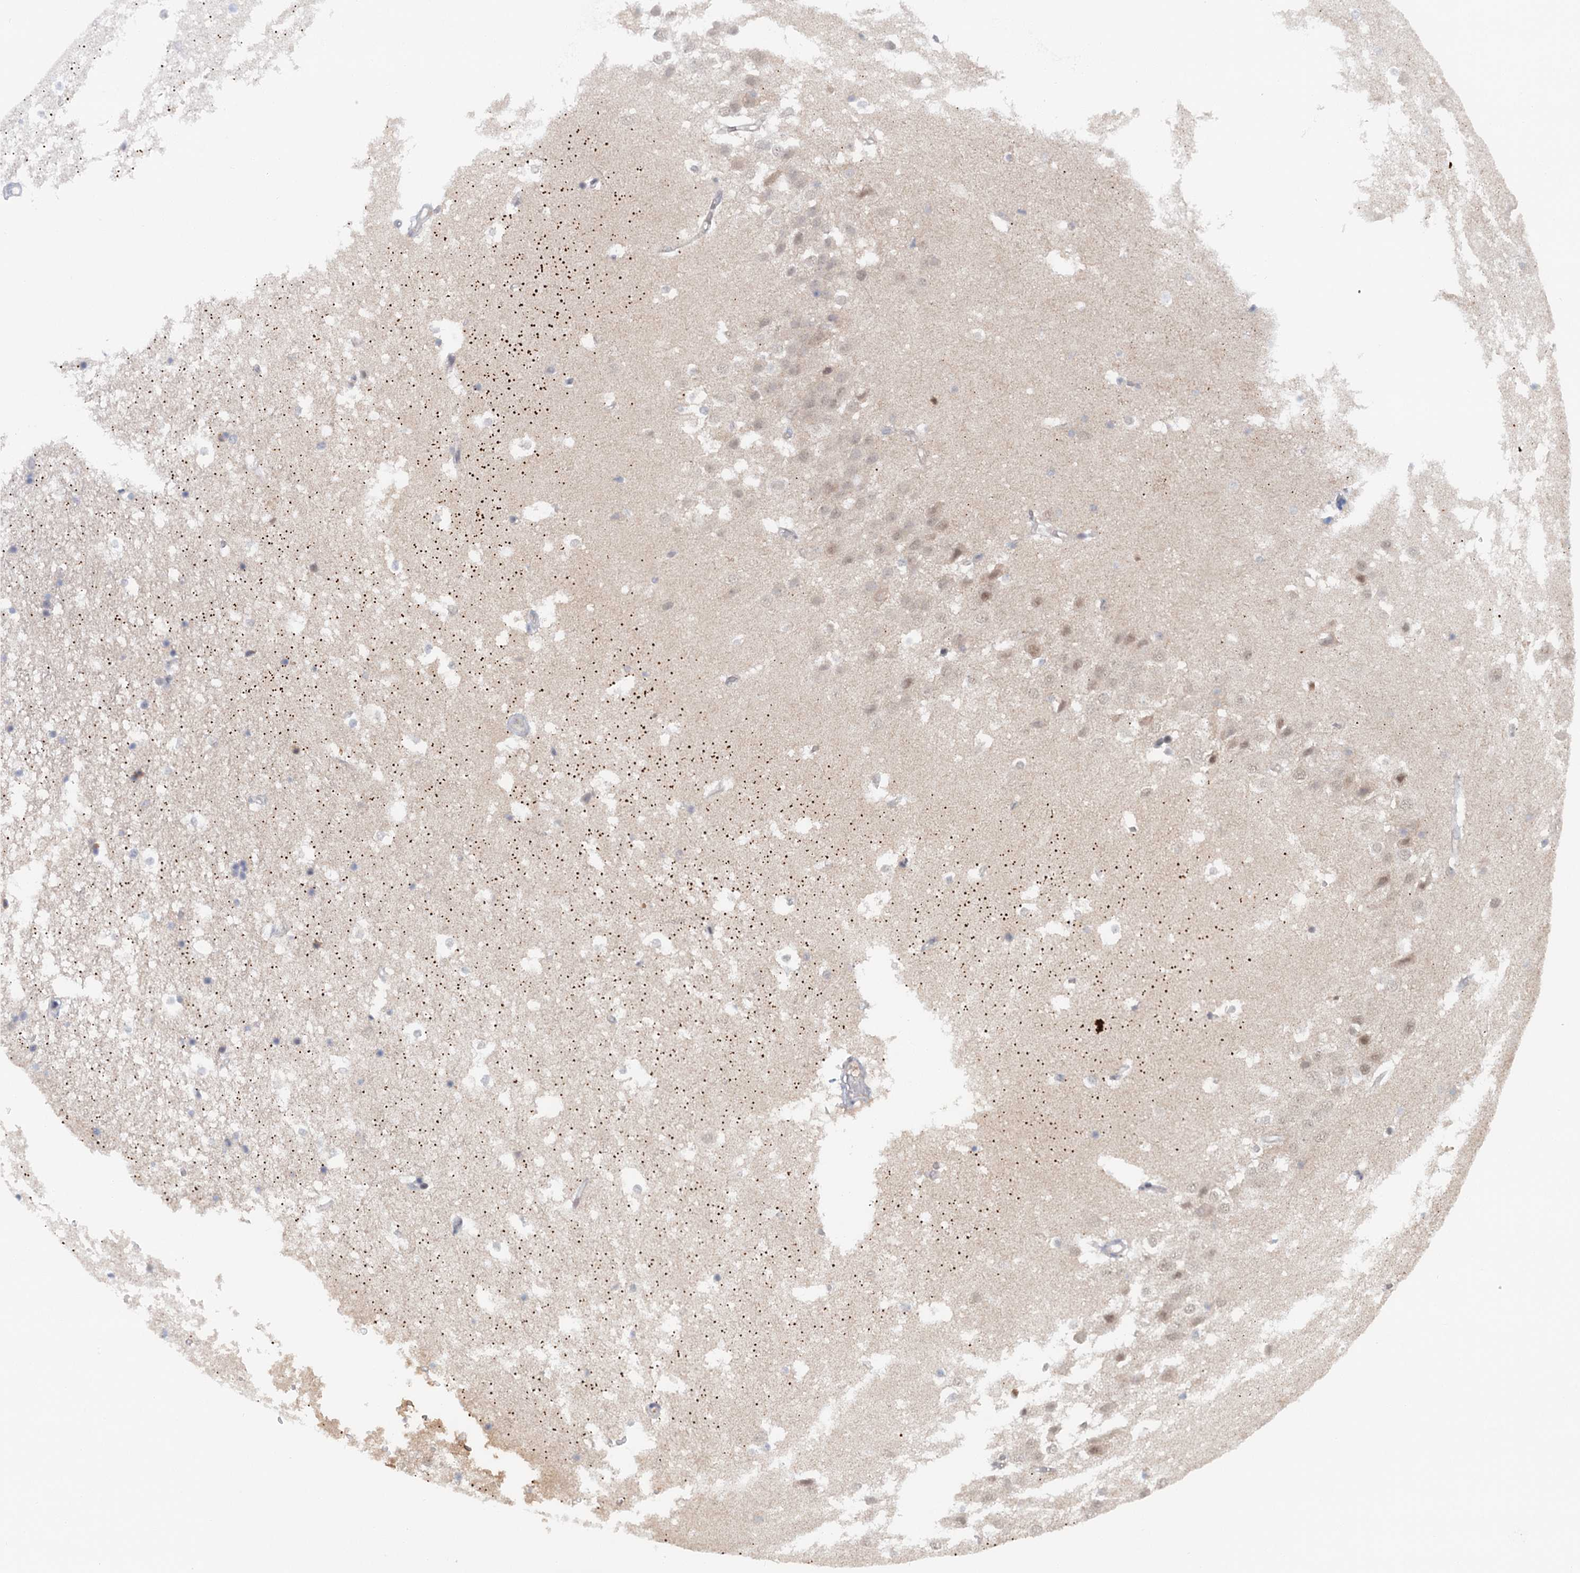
{"staining": {"intensity": "negative", "quantity": "none", "location": "none"}, "tissue": "hippocampus", "cell_type": "Glial cells", "image_type": "normal", "snomed": [{"axis": "morphology", "description": "Normal tissue, NOS"}, {"axis": "topography", "description": "Hippocampus"}], "caption": "Immunohistochemical staining of unremarkable human hippocampus exhibits no significant positivity in glial cells.", "gene": "TAS2R42", "patient": {"sex": "female", "age": 52}}